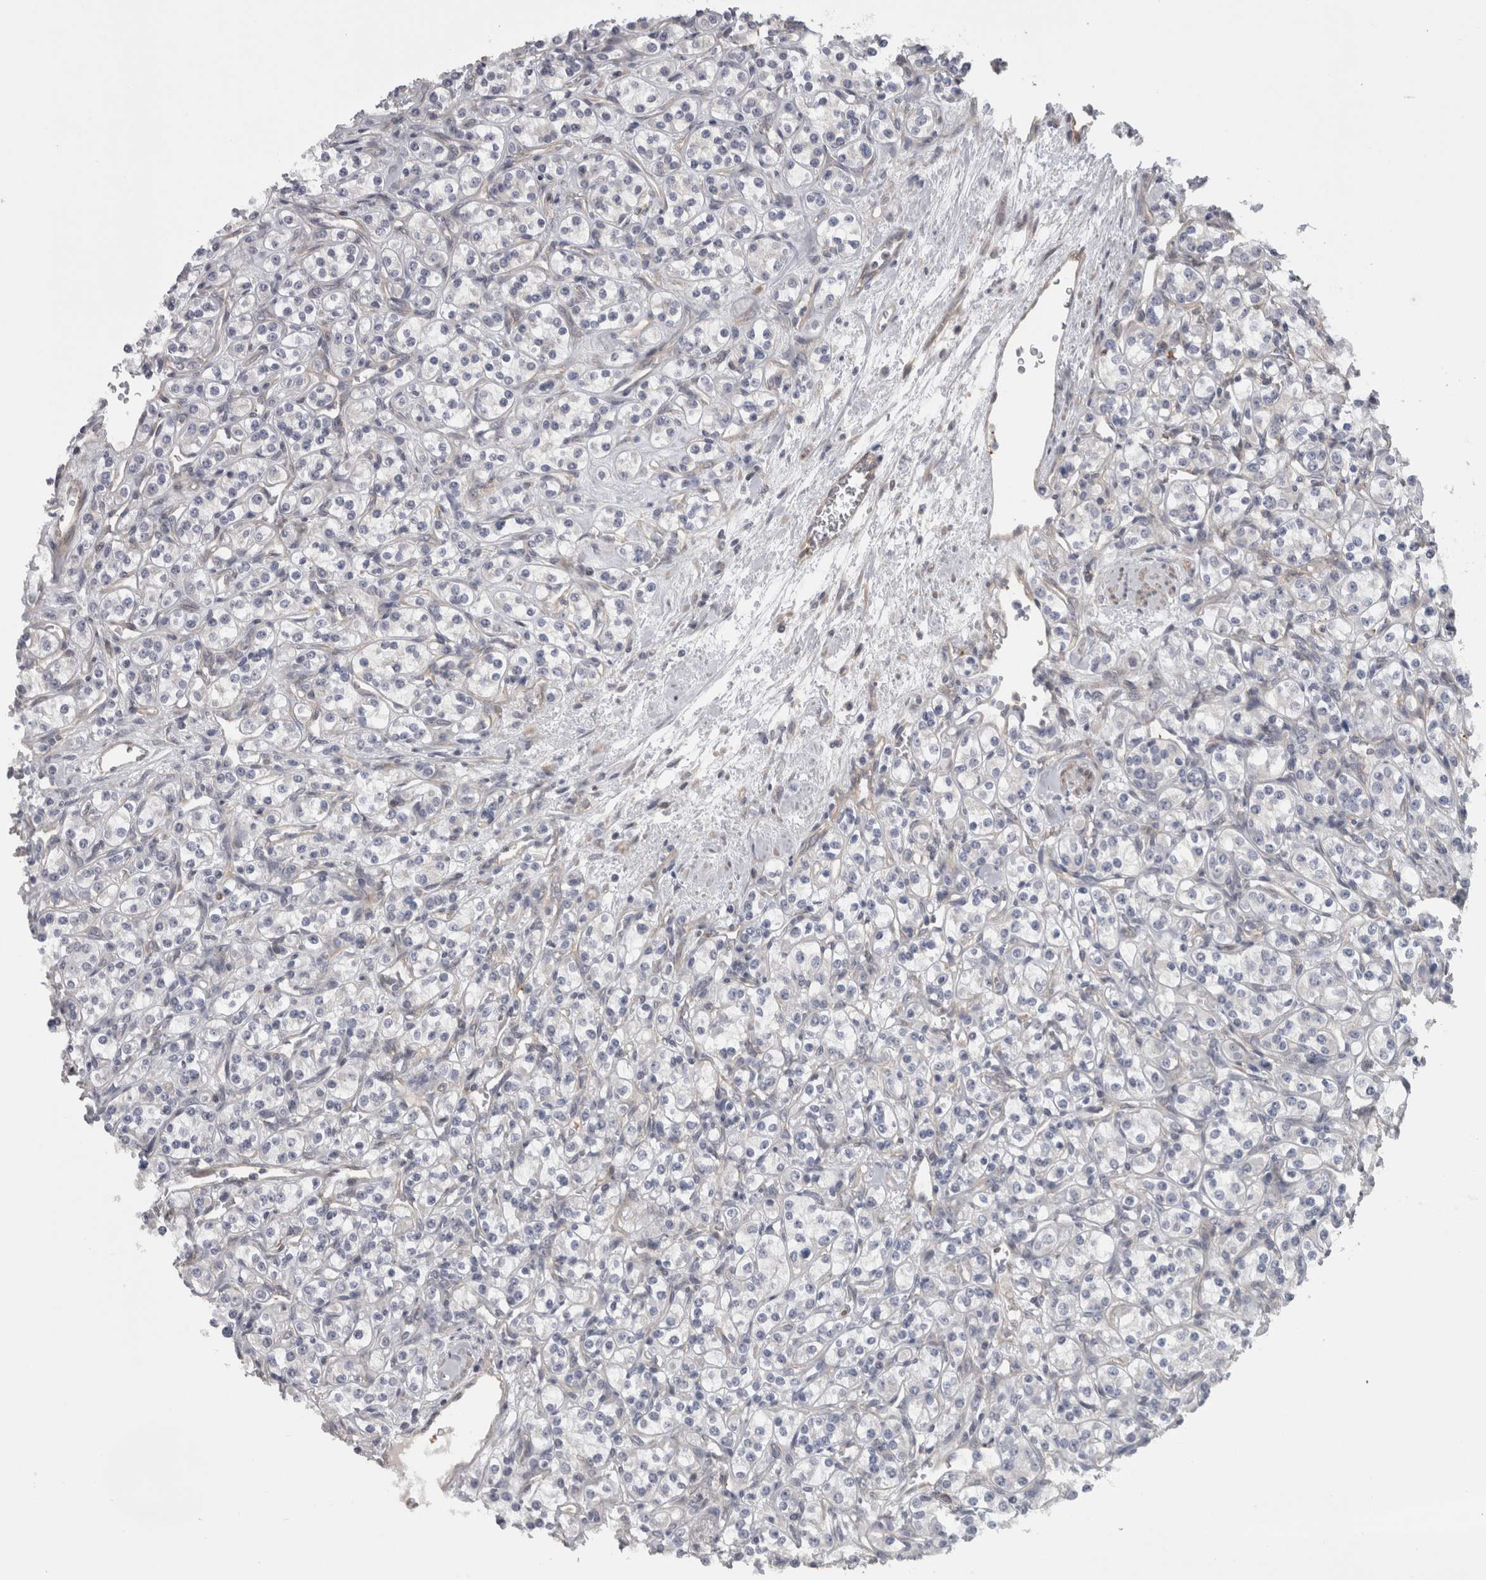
{"staining": {"intensity": "negative", "quantity": "none", "location": "none"}, "tissue": "renal cancer", "cell_type": "Tumor cells", "image_type": "cancer", "snomed": [{"axis": "morphology", "description": "Adenocarcinoma, NOS"}, {"axis": "topography", "description": "Kidney"}], "caption": "IHC of human renal cancer exhibits no expression in tumor cells. (Stains: DAB (3,3'-diaminobenzidine) immunohistochemistry with hematoxylin counter stain, Microscopy: brightfield microscopy at high magnification).", "gene": "RMDN1", "patient": {"sex": "male", "age": 77}}